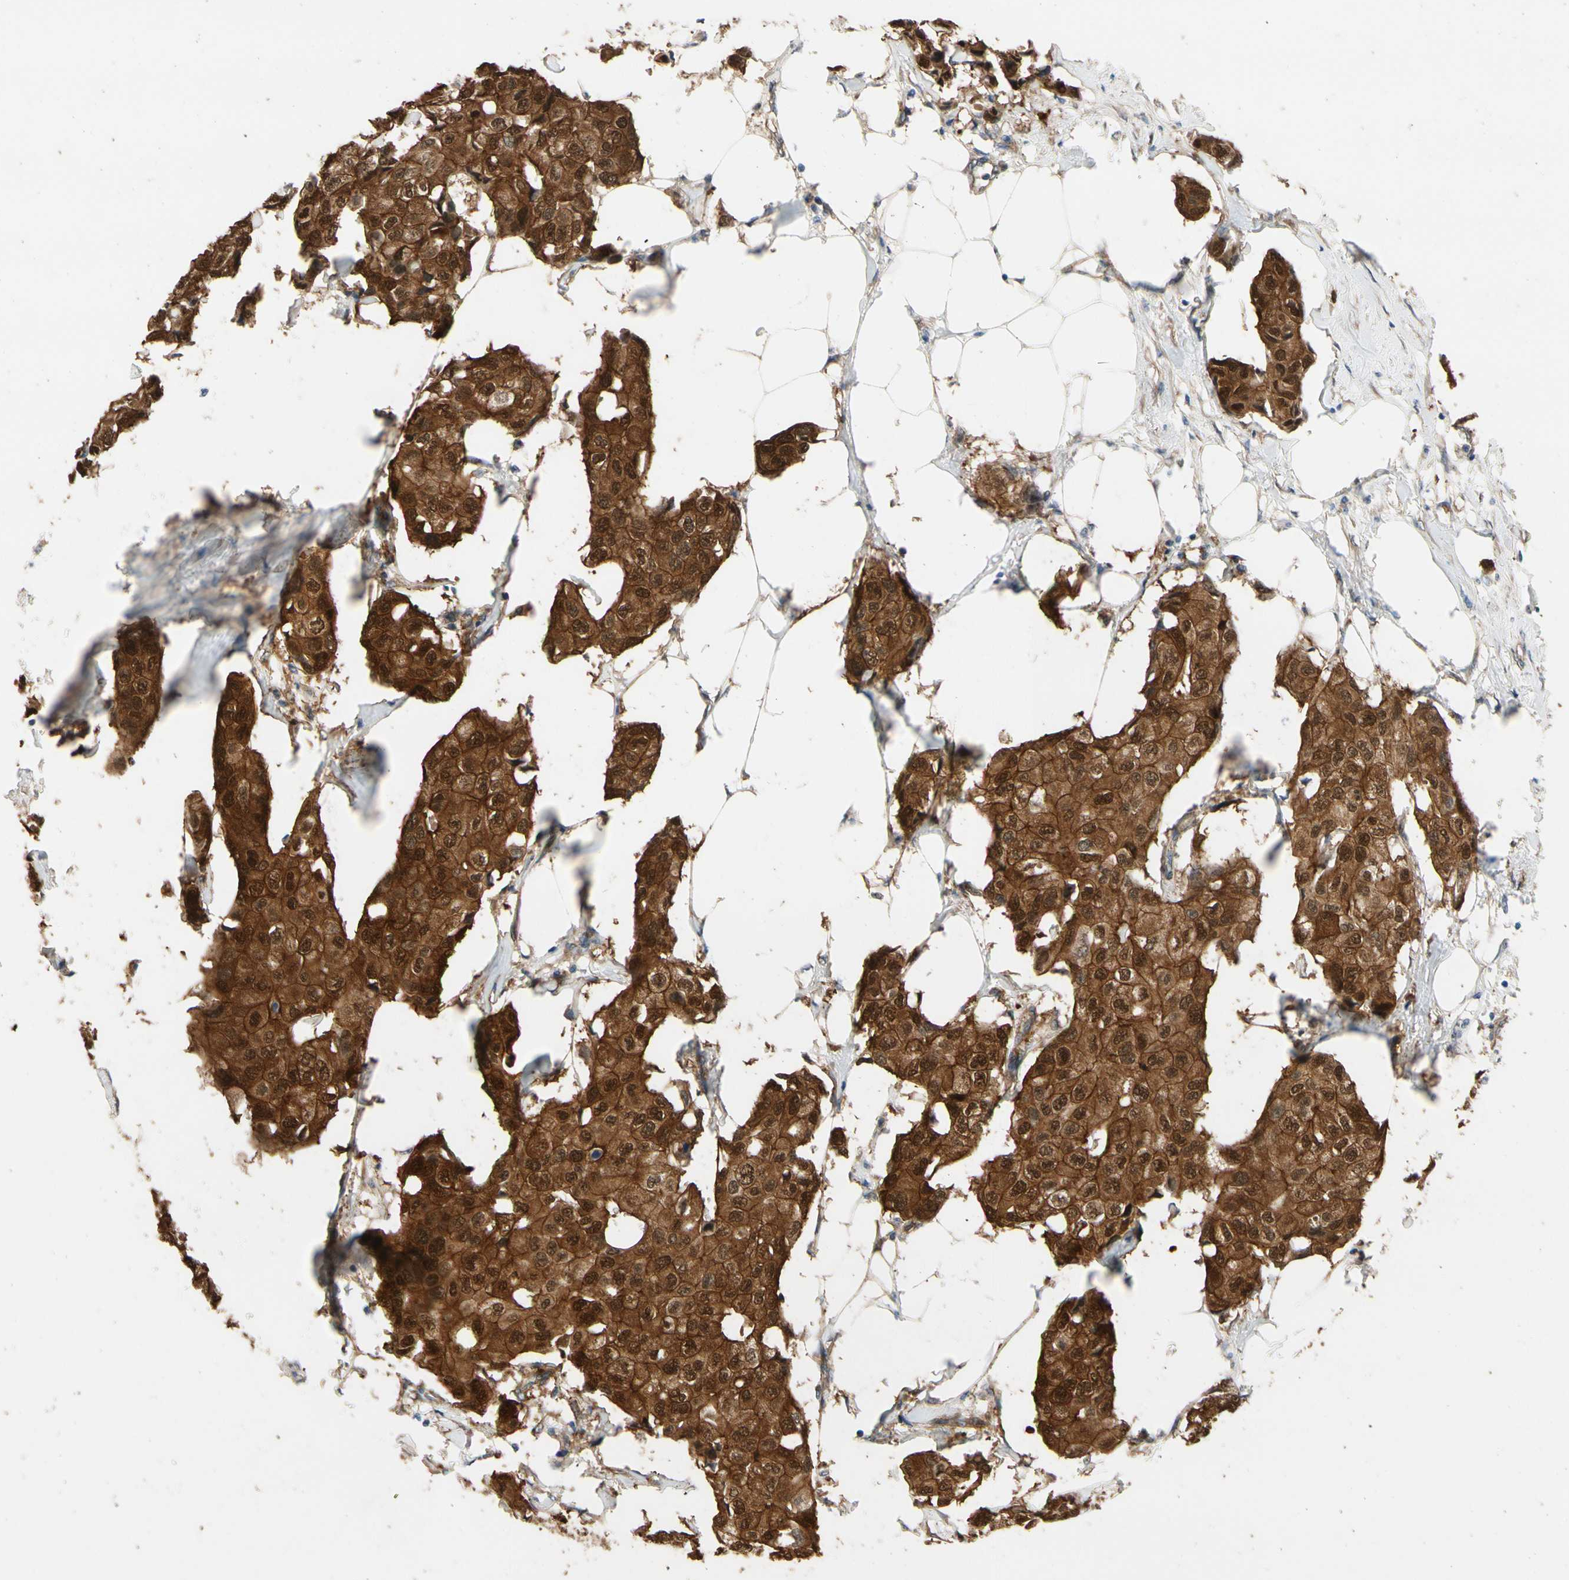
{"staining": {"intensity": "strong", "quantity": ">75%", "location": "cytoplasmic/membranous,nuclear"}, "tissue": "breast cancer", "cell_type": "Tumor cells", "image_type": "cancer", "snomed": [{"axis": "morphology", "description": "Duct carcinoma"}, {"axis": "topography", "description": "Breast"}], "caption": "A photomicrograph of infiltrating ductal carcinoma (breast) stained for a protein shows strong cytoplasmic/membranous and nuclear brown staining in tumor cells.", "gene": "CTTNBP2", "patient": {"sex": "female", "age": 80}}